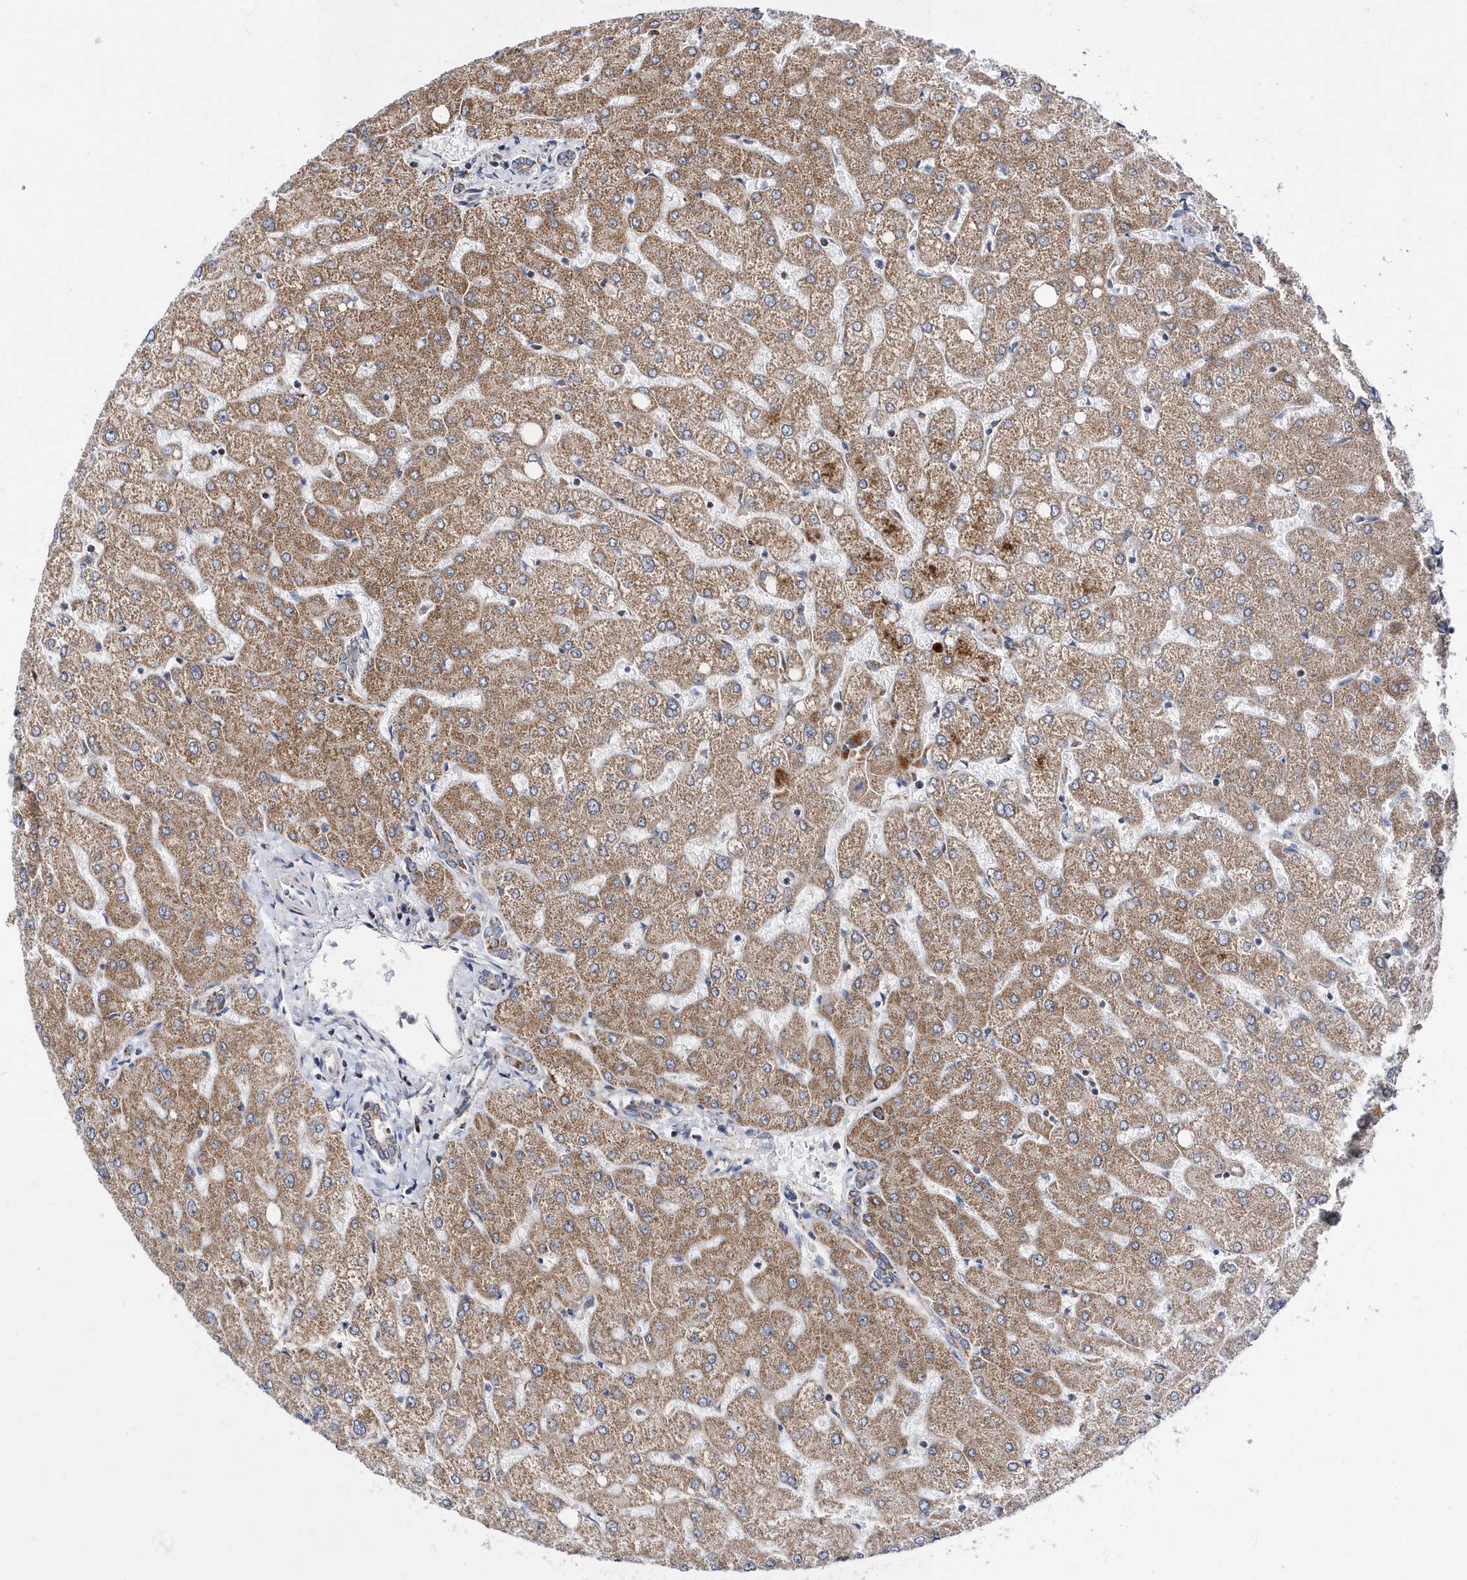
{"staining": {"intensity": "weak", "quantity": ">75%", "location": "cytoplasmic/membranous"}, "tissue": "liver", "cell_type": "Cholangiocytes", "image_type": "normal", "snomed": [{"axis": "morphology", "description": "Normal tissue, NOS"}, {"axis": "topography", "description": "Liver"}], "caption": "The photomicrograph displays immunohistochemical staining of unremarkable liver. There is weak cytoplasmic/membranous expression is seen in approximately >75% of cholangiocytes.", "gene": "SPATA5", "patient": {"sex": "female", "age": 54}}